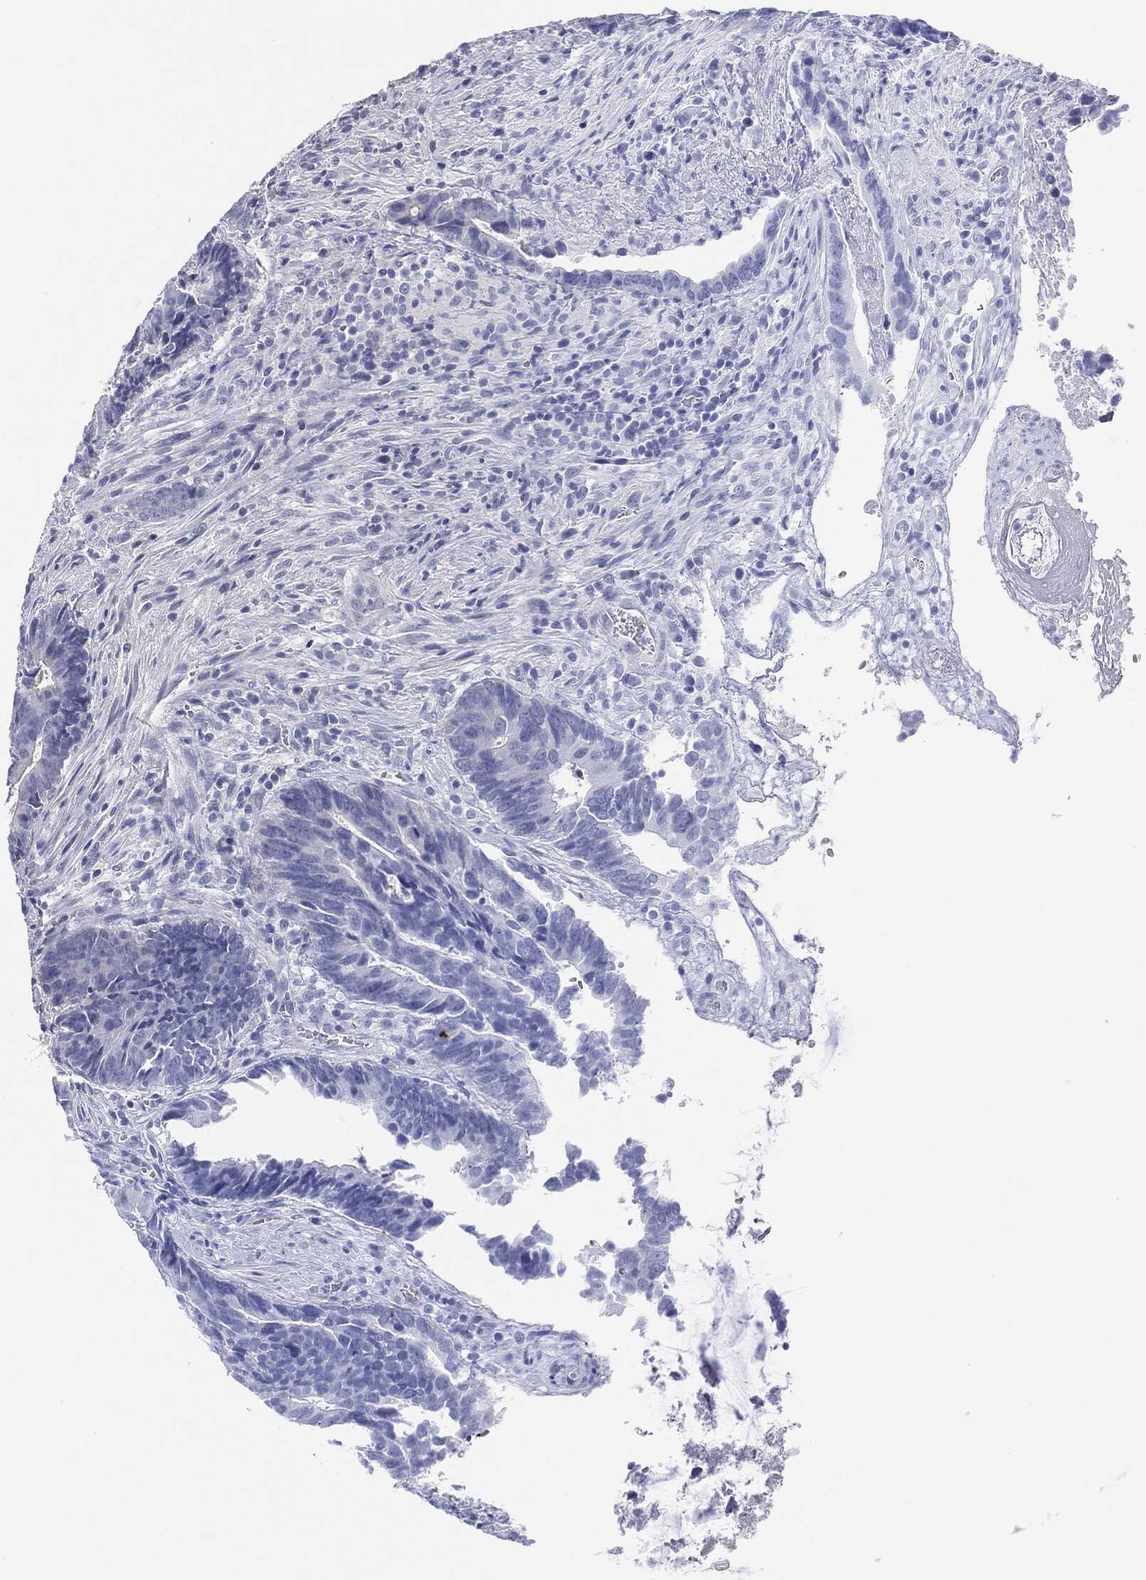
{"staining": {"intensity": "negative", "quantity": "none", "location": "none"}, "tissue": "colorectal cancer", "cell_type": "Tumor cells", "image_type": "cancer", "snomed": [{"axis": "morphology", "description": "Adenocarcinoma, NOS"}, {"axis": "topography", "description": "Colon"}], "caption": "Protein analysis of colorectal cancer (adenocarcinoma) demonstrates no significant expression in tumor cells. (Stains: DAB (3,3'-diaminobenzidine) immunohistochemistry with hematoxylin counter stain, Microscopy: brightfield microscopy at high magnification).", "gene": "CGB1", "patient": {"sex": "male", "age": 75}}